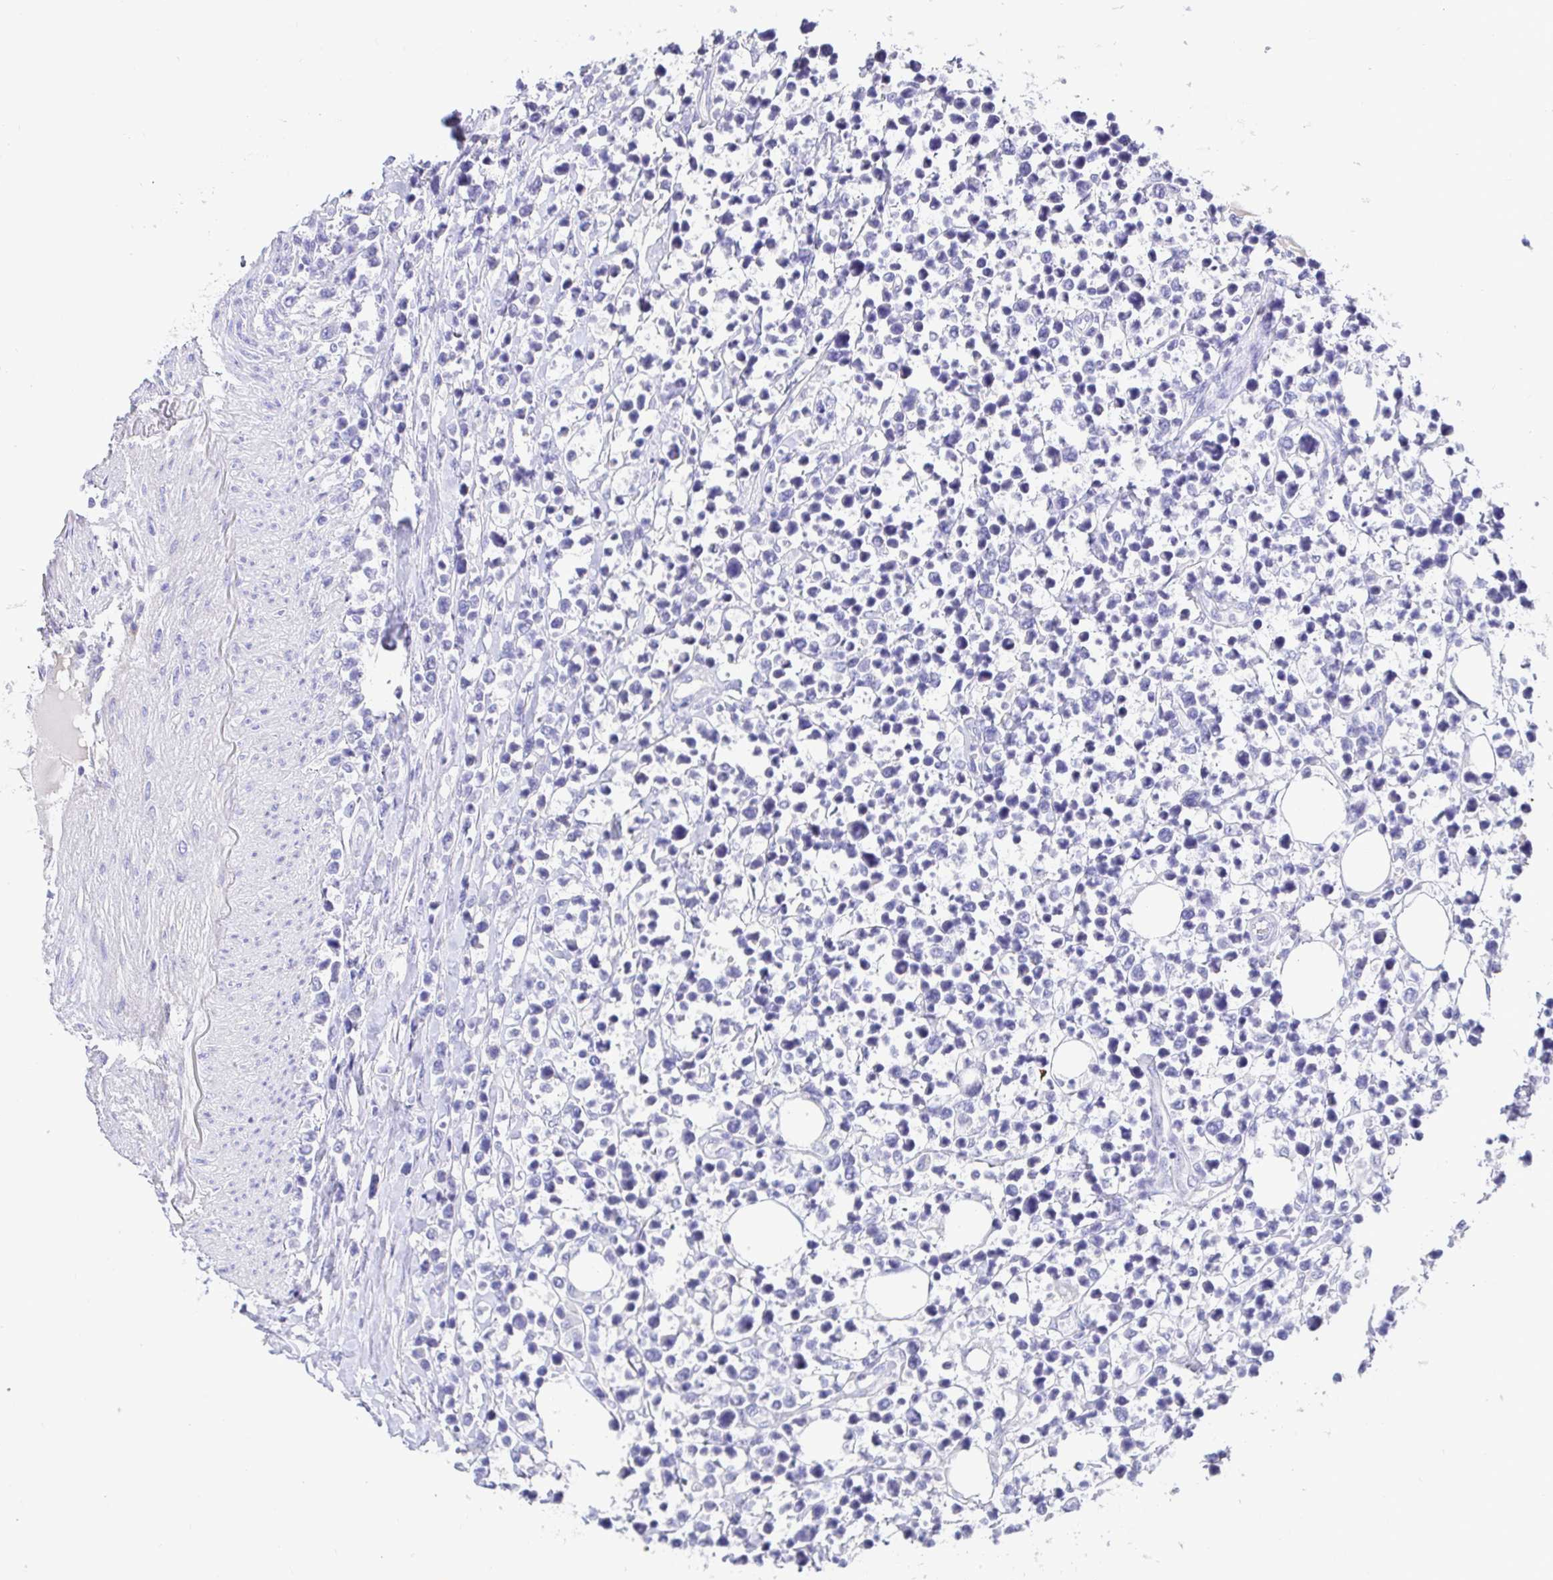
{"staining": {"intensity": "negative", "quantity": "none", "location": "none"}, "tissue": "lymphoma", "cell_type": "Tumor cells", "image_type": "cancer", "snomed": [{"axis": "morphology", "description": "Malignant lymphoma, non-Hodgkin's type, High grade"}, {"axis": "topography", "description": "Soft tissue"}], "caption": "Tumor cells are negative for brown protein staining in lymphoma.", "gene": "CDO1", "patient": {"sex": "female", "age": 56}}